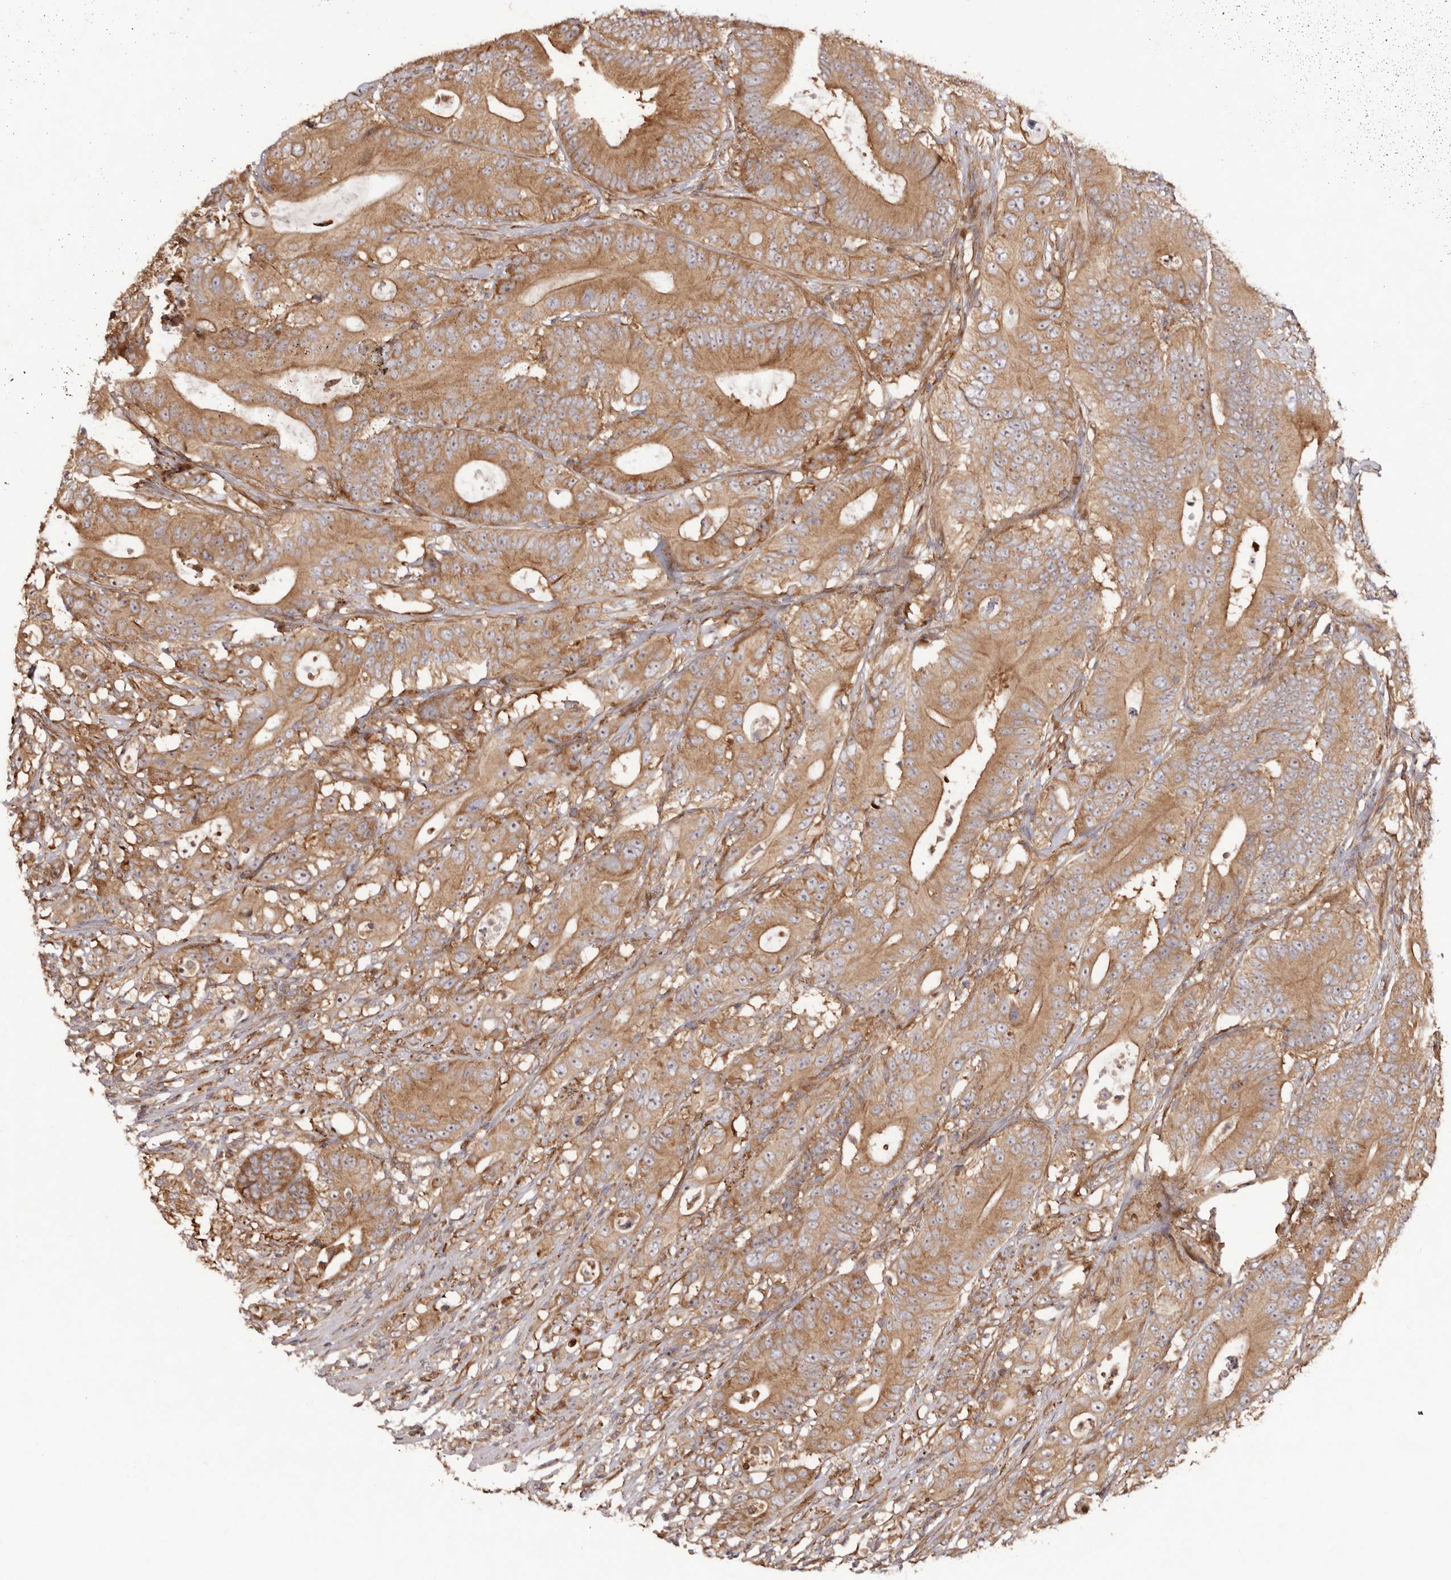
{"staining": {"intensity": "moderate", "quantity": ">75%", "location": "cytoplasmic/membranous,nuclear"}, "tissue": "colorectal cancer", "cell_type": "Tumor cells", "image_type": "cancer", "snomed": [{"axis": "morphology", "description": "Adenocarcinoma, NOS"}, {"axis": "topography", "description": "Colon"}], "caption": "An image of human colorectal adenocarcinoma stained for a protein reveals moderate cytoplasmic/membranous and nuclear brown staining in tumor cells.", "gene": "RPS6", "patient": {"sex": "male", "age": 83}}